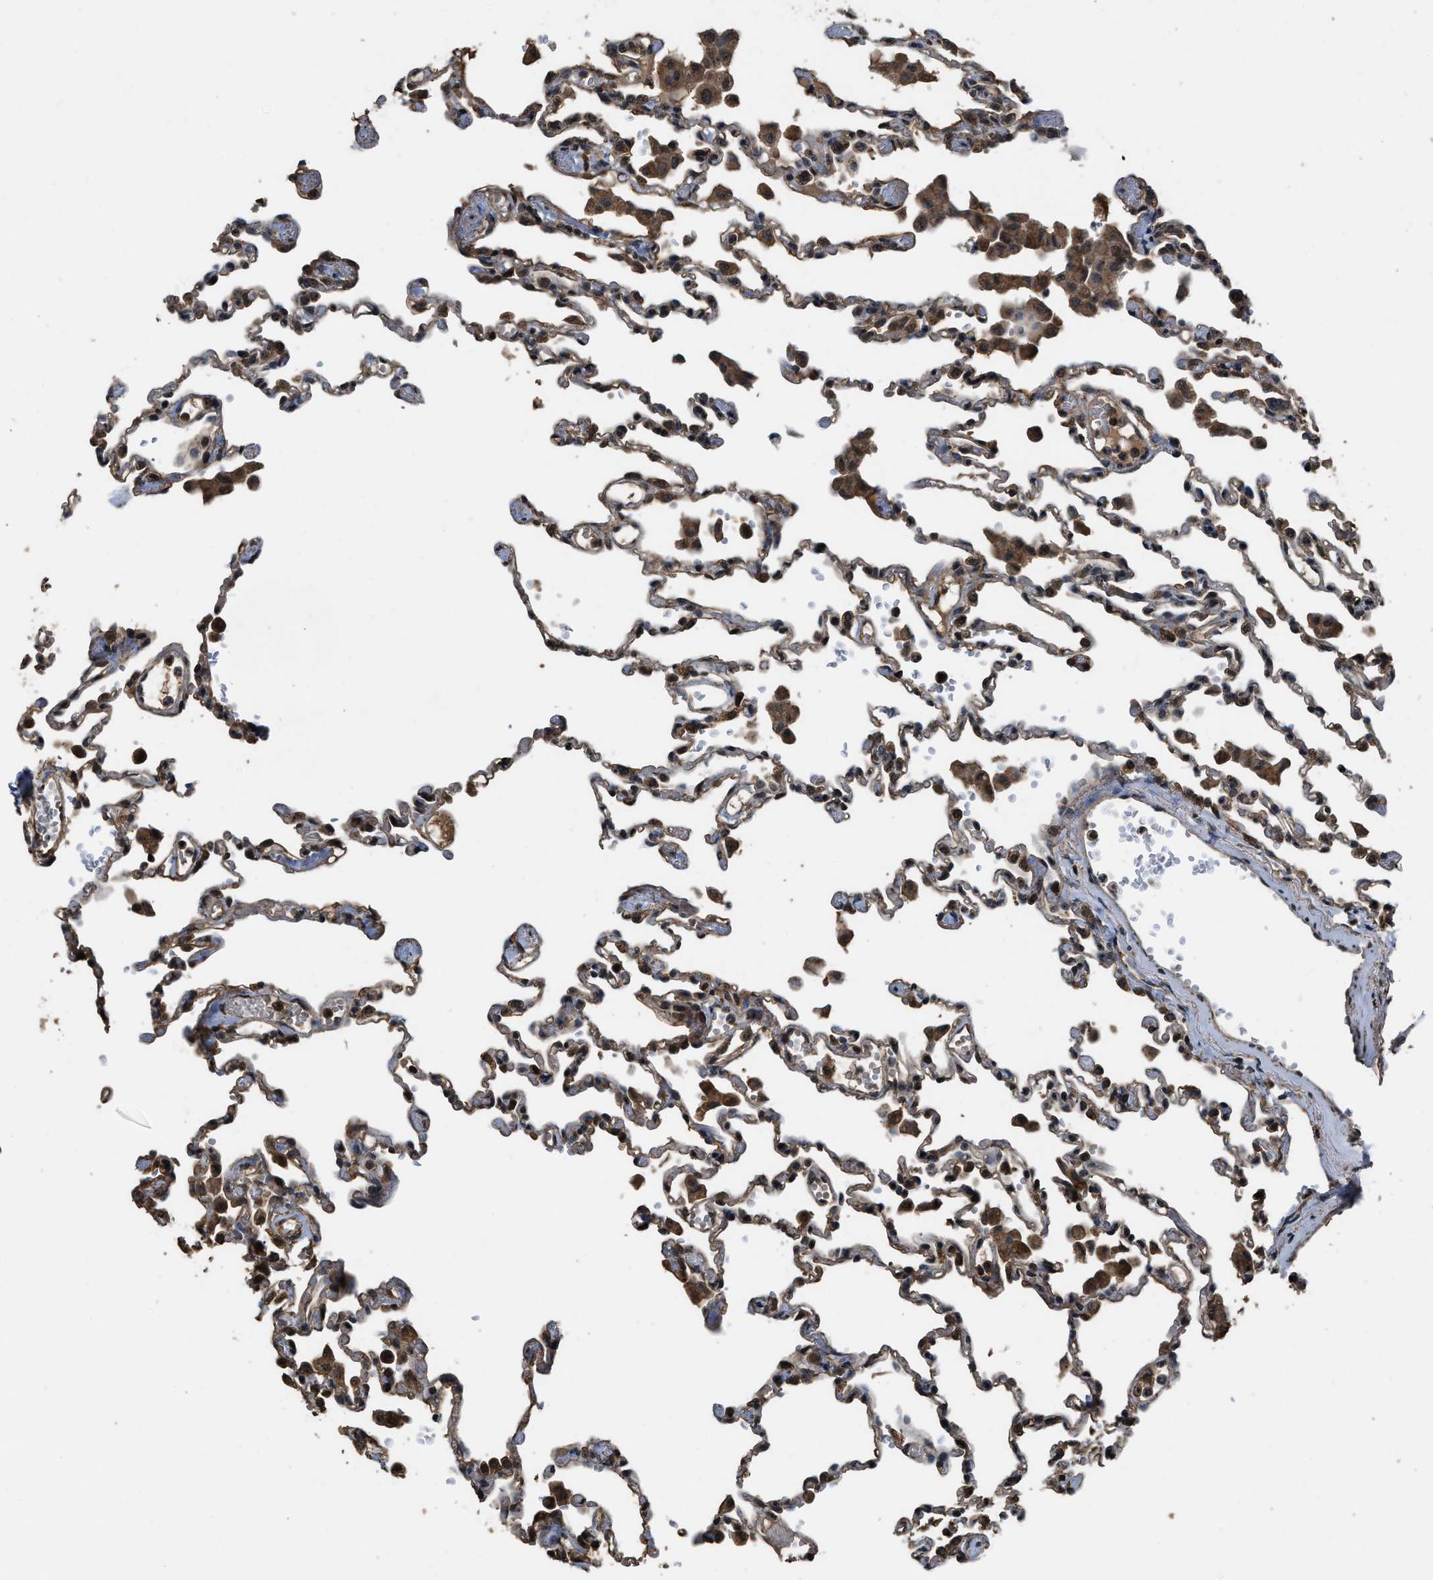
{"staining": {"intensity": "moderate", "quantity": ">75%", "location": "cytoplasmic/membranous,nuclear"}, "tissue": "lung", "cell_type": "Alveolar cells", "image_type": "normal", "snomed": [{"axis": "morphology", "description": "Normal tissue, NOS"}, {"axis": "topography", "description": "Bronchus"}, {"axis": "topography", "description": "Lung"}], "caption": "Lung stained with a brown dye demonstrates moderate cytoplasmic/membranous,nuclear positive positivity in approximately >75% of alveolar cells.", "gene": "DENND6B", "patient": {"sex": "female", "age": 49}}